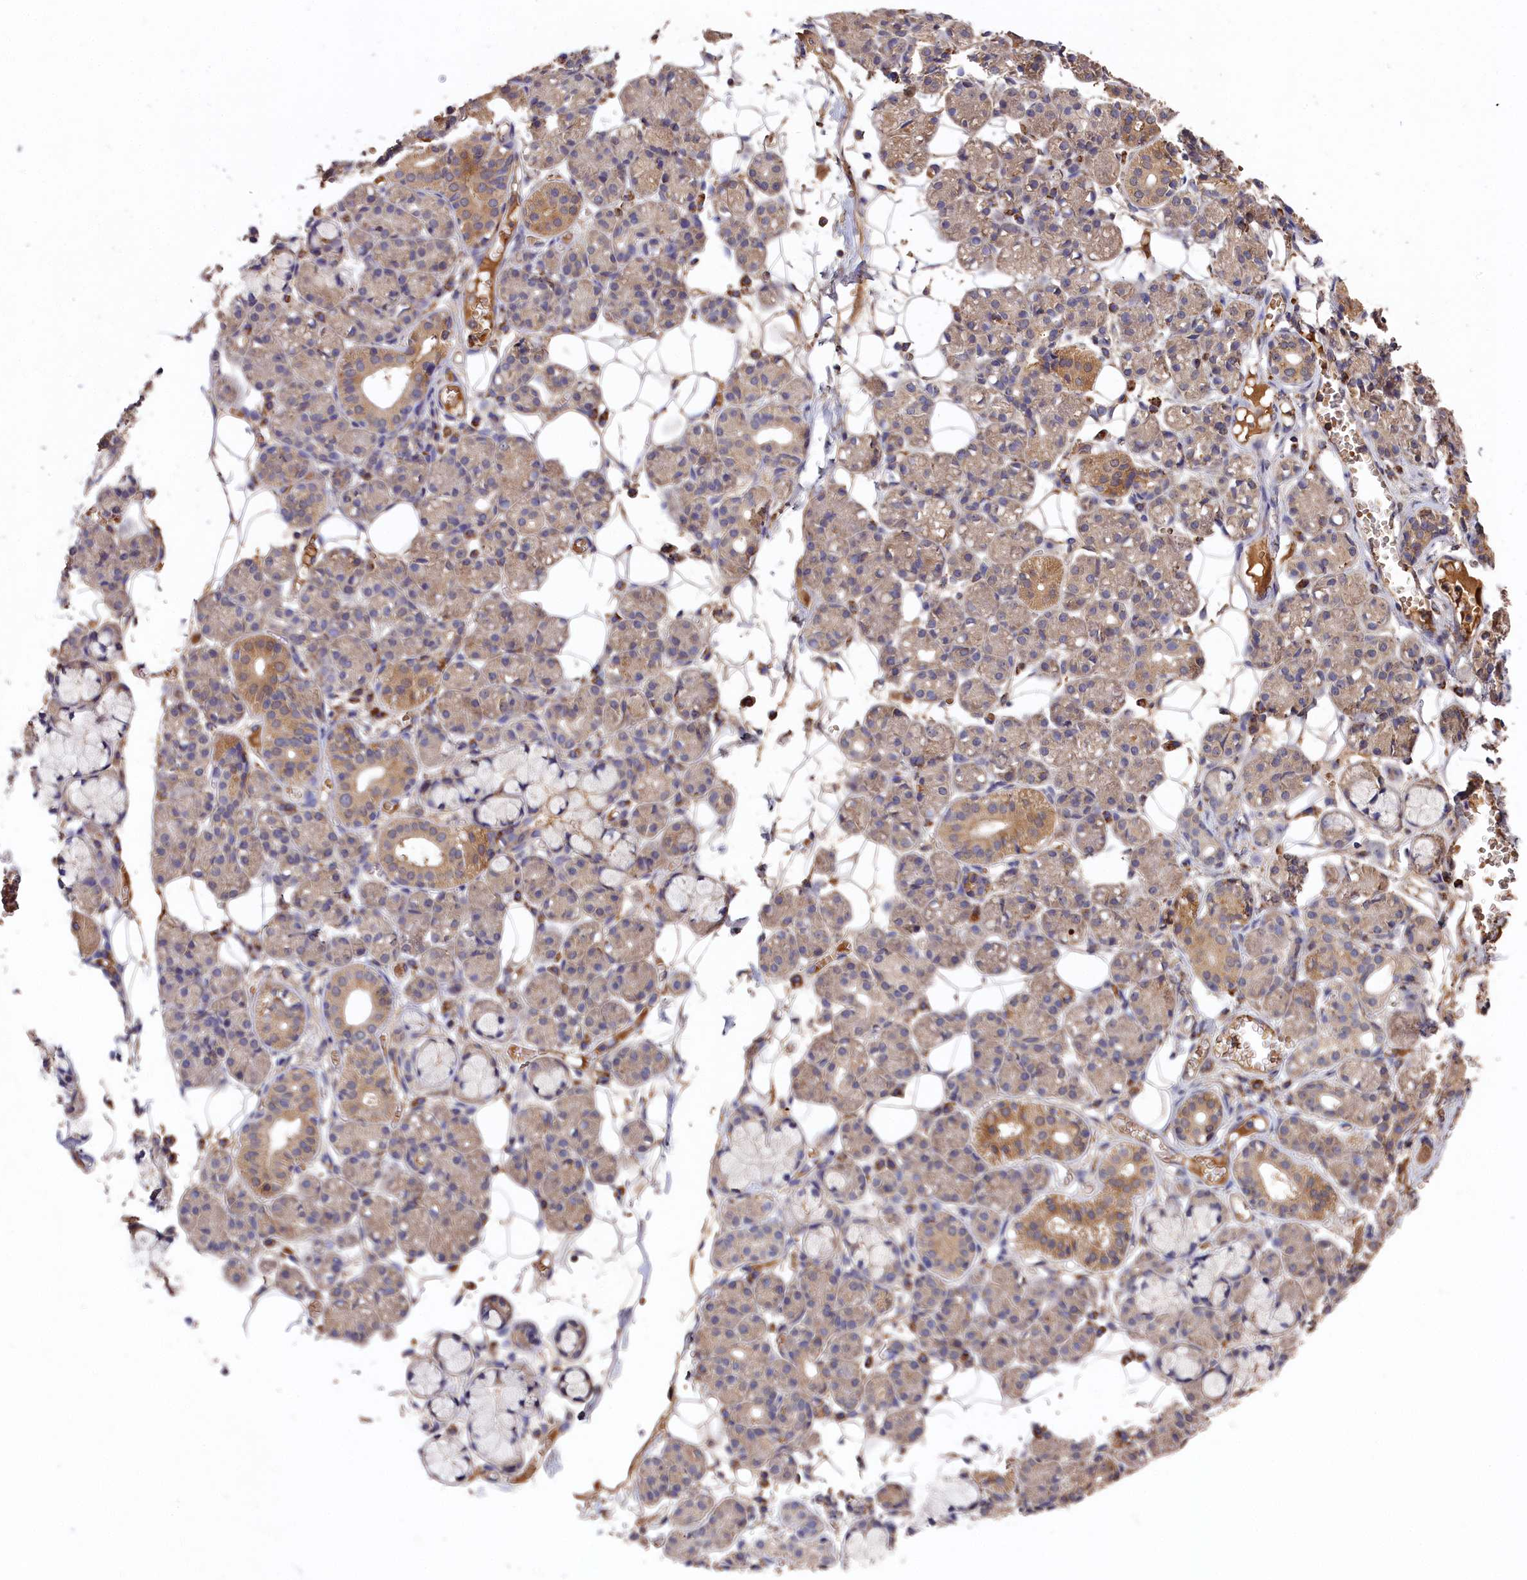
{"staining": {"intensity": "weak", "quantity": "<25%", "location": "cytoplasmic/membranous"}, "tissue": "salivary gland", "cell_type": "Glandular cells", "image_type": "normal", "snomed": [{"axis": "morphology", "description": "Normal tissue, NOS"}, {"axis": "topography", "description": "Salivary gland"}], "caption": "Micrograph shows no protein staining in glandular cells of normal salivary gland. The staining was performed using DAB to visualize the protein expression in brown, while the nuclei were stained in blue with hematoxylin (Magnification: 20x).", "gene": "DHRS11", "patient": {"sex": "male", "age": 63}}